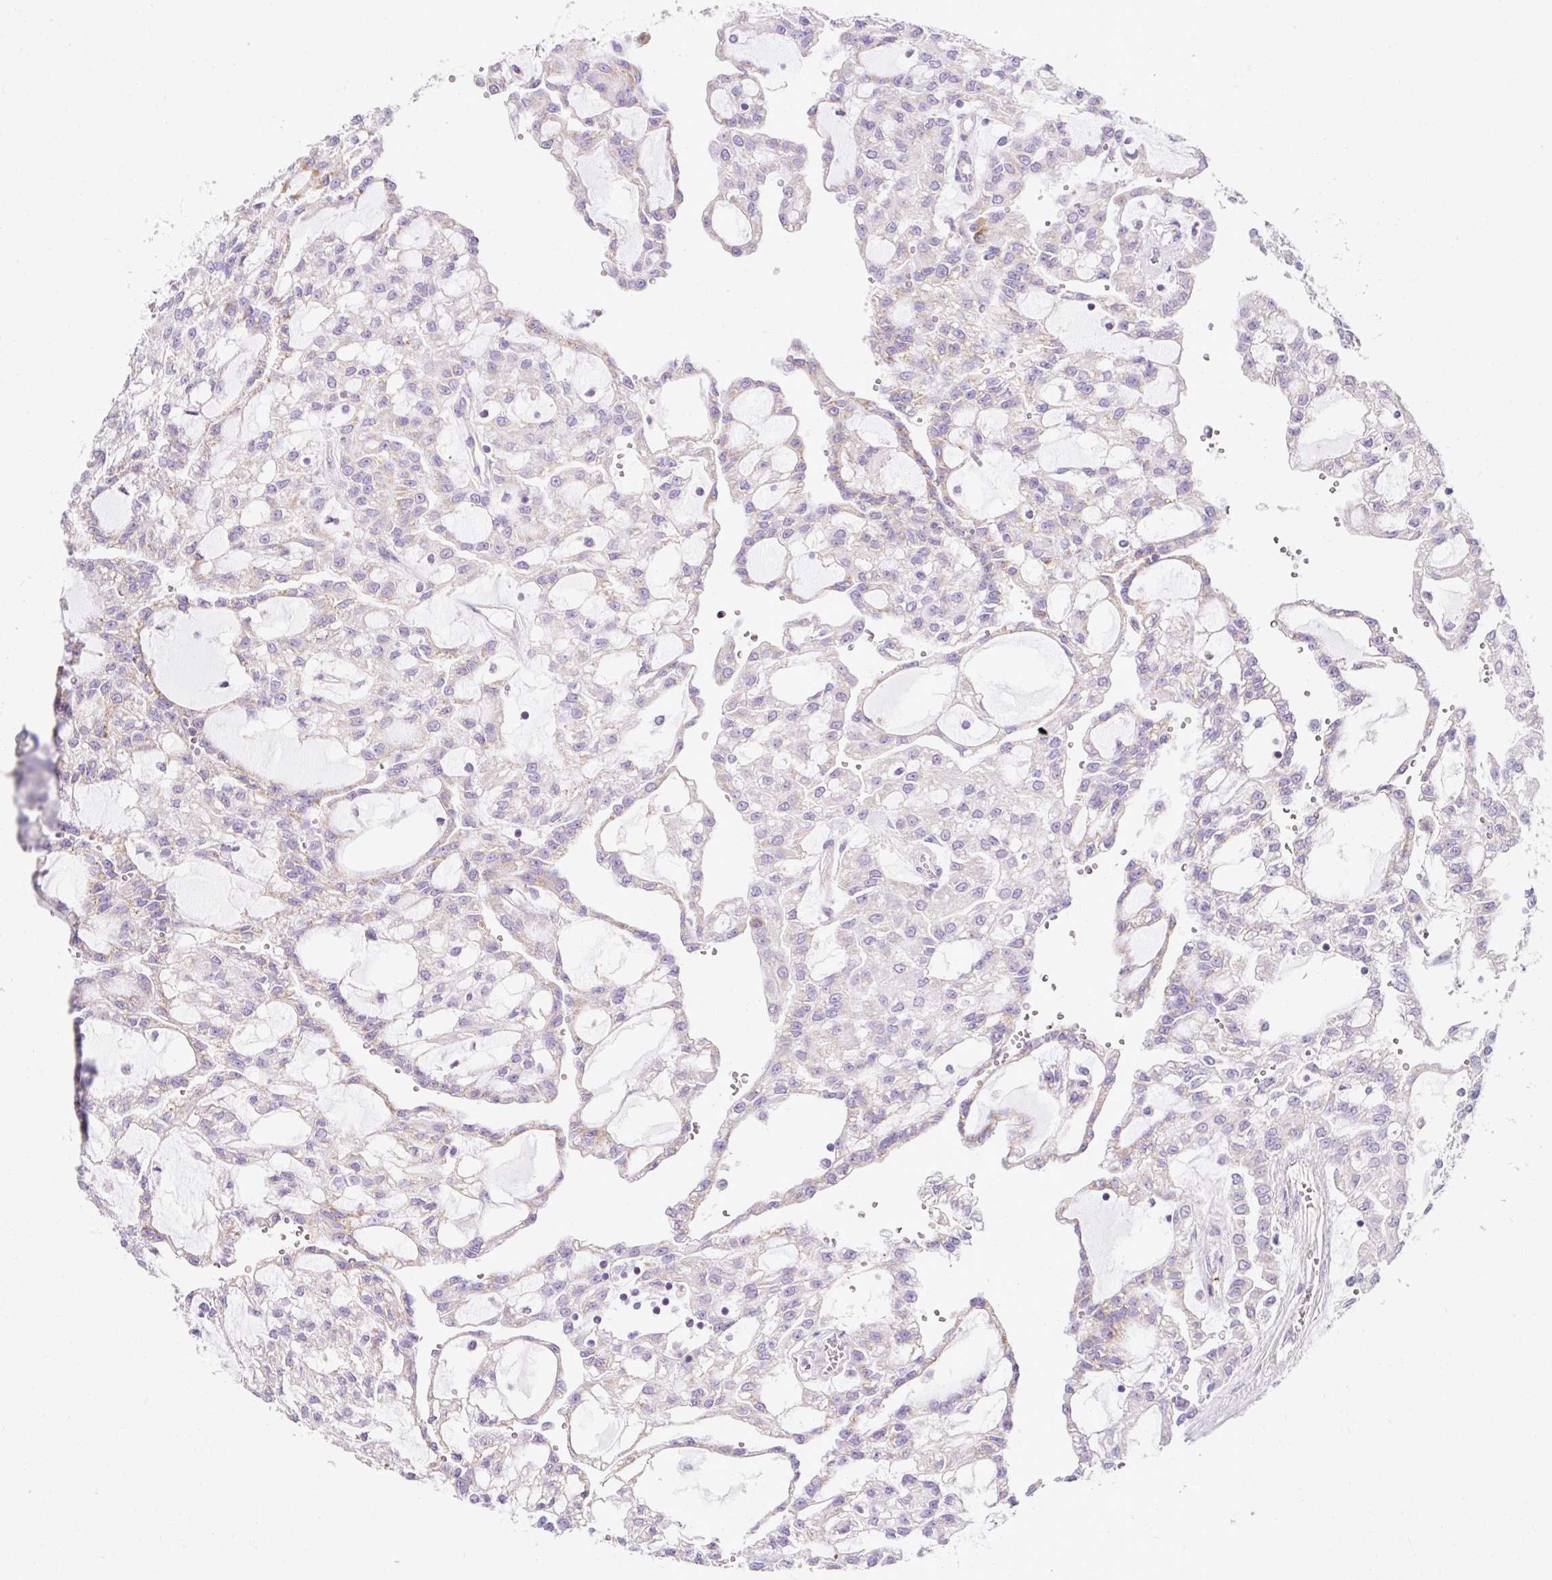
{"staining": {"intensity": "negative", "quantity": "none", "location": "none"}, "tissue": "renal cancer", "cell_type": "Tumor cells", "image_type": "cancer", "snomed": [{"axis": "morphology", "description": "Adenocarcinoma, NOS"}, {"axis": "topography", "description": "Kidney"}], "caption": "Tumor cells show no significant staining in renal adenocarcinoma.", "gene": "PLPP2", "patient": {"sex": "male", "age": 63}}